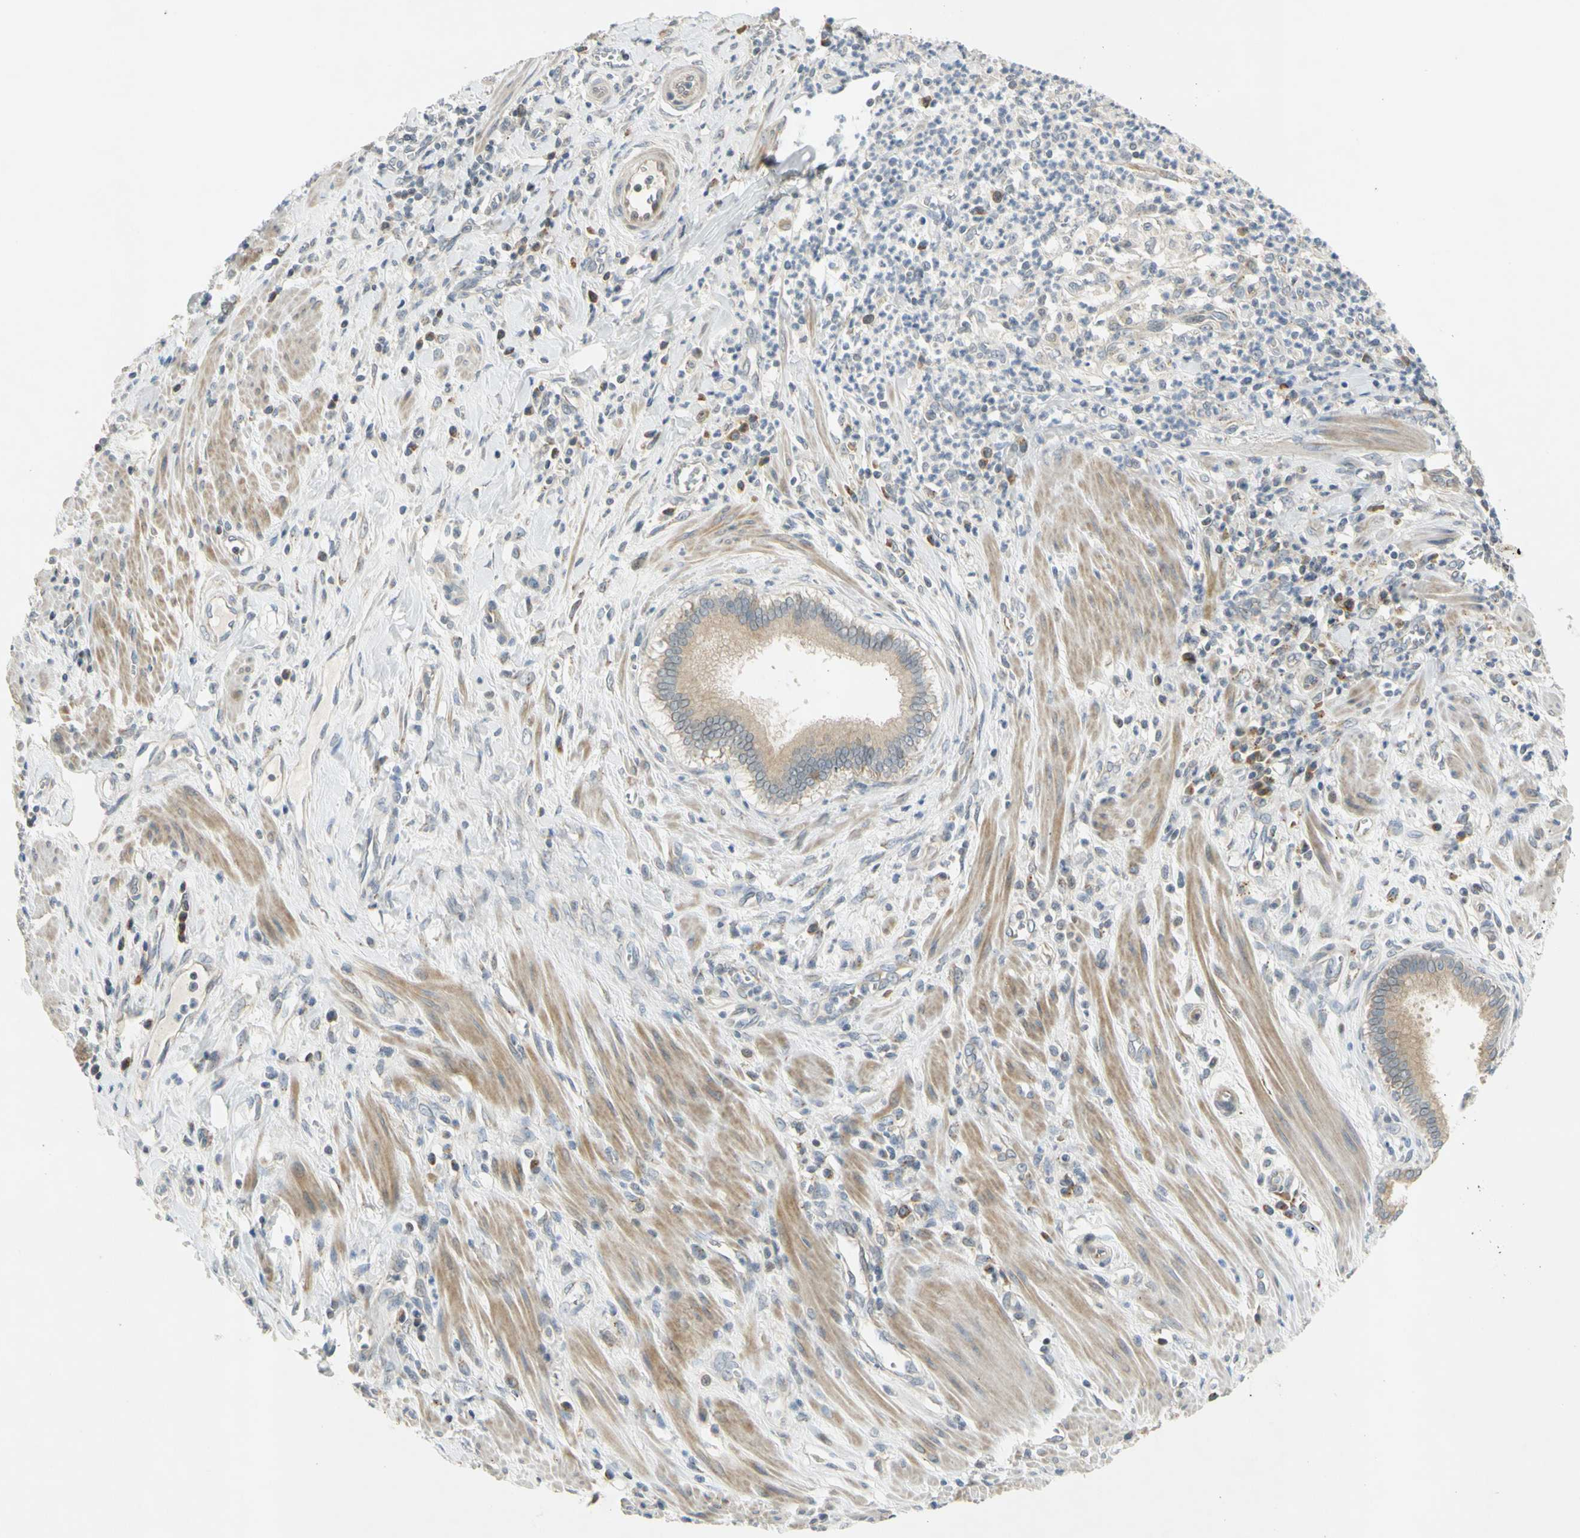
{"staining": {"intensity": "weak", "quantity": ">75%", "location": "cytoplasmic/membranous"}, "tissue": "pancreatic cancer", "cell_type": "Tumor cells", "image_type": "cancer", "snomed": [{"axis": "morphology", "description": "Normal tissue, NOS"}, {"axis": "topography", "description": "Lymph node"}], "caption": "About >75% of tumor cells in pancreatic cancer show weak cytoplasmic/membranous protein staining as visualized by brown immunohistochemical staining.", "gene": "CCNB2", "patient": {"sex": "male", "age": 50}}